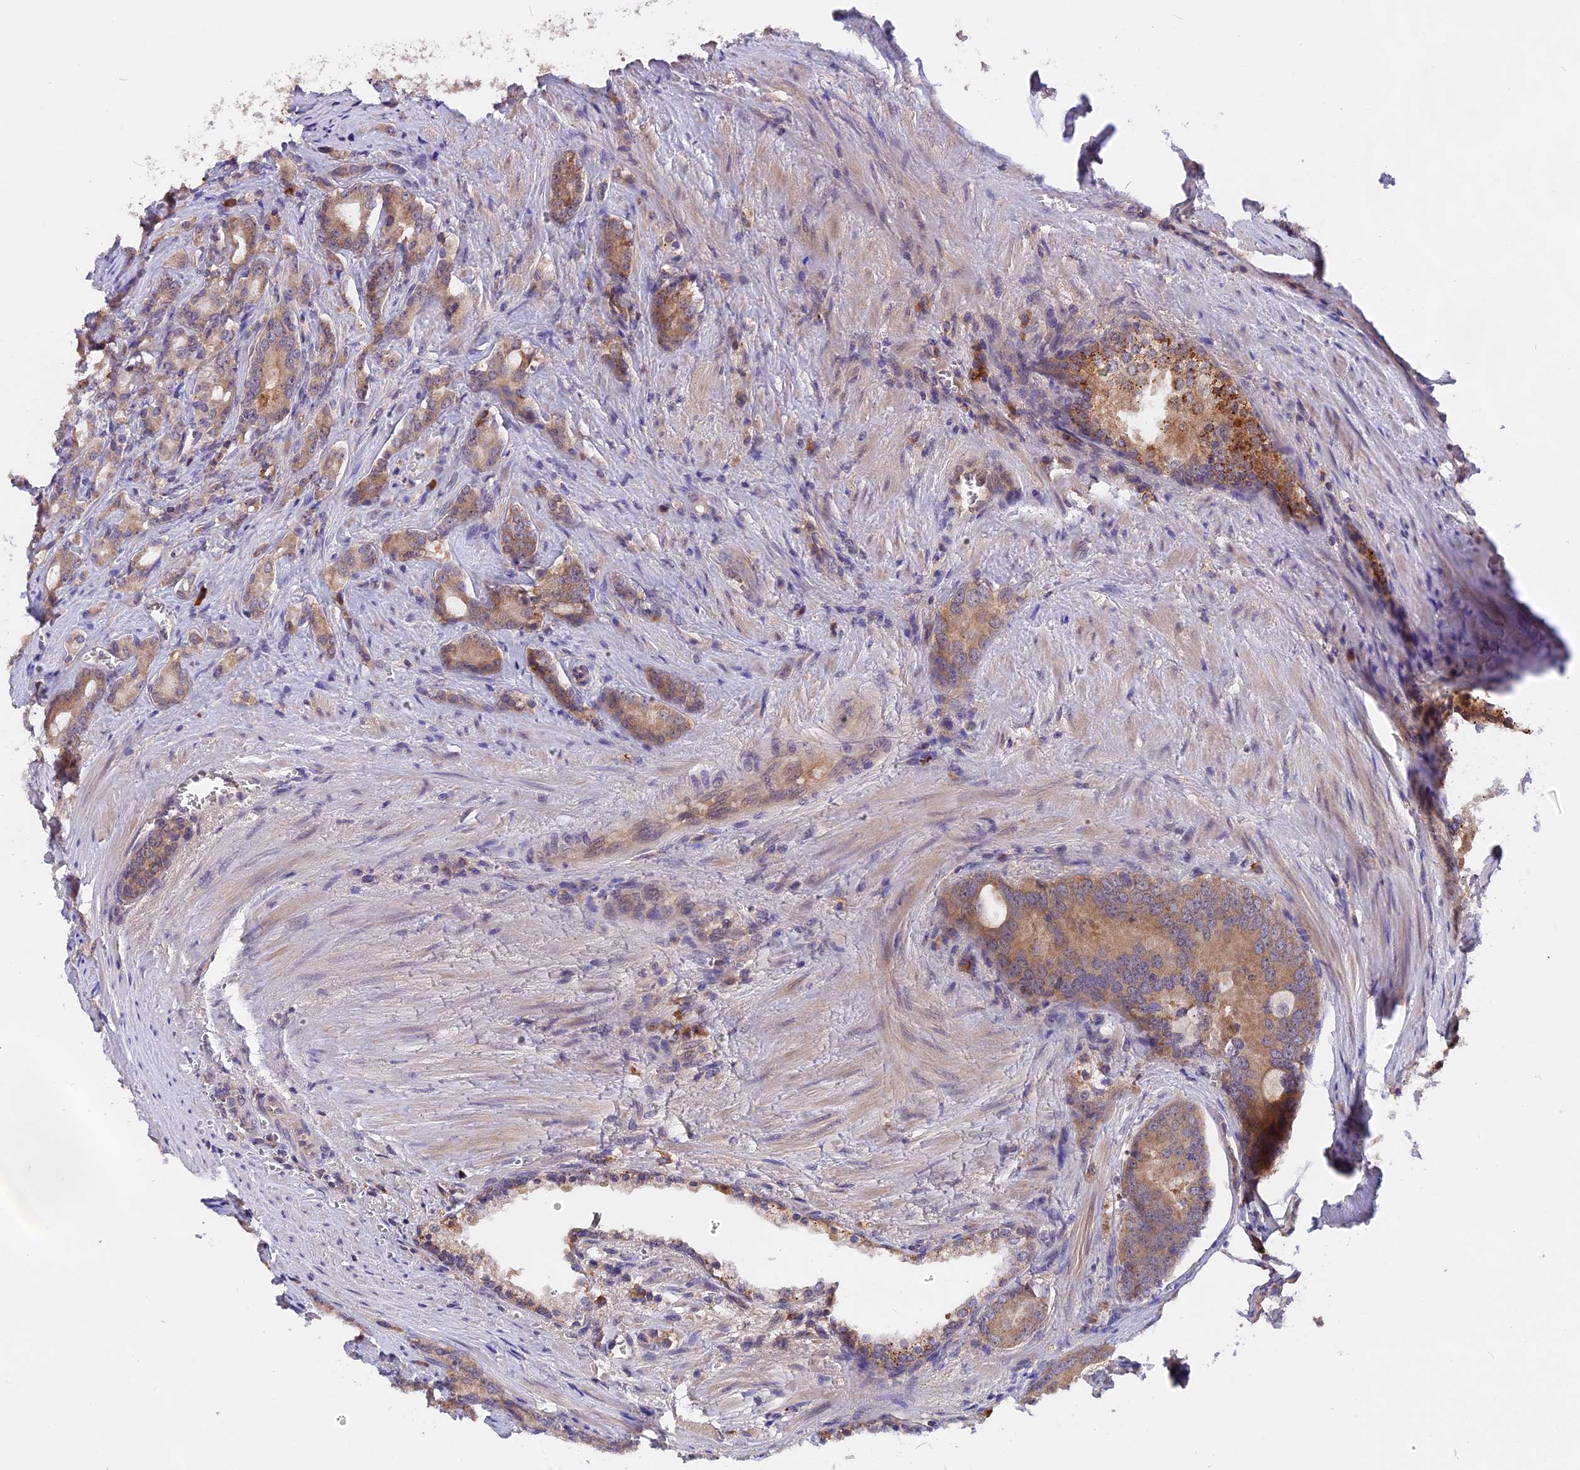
{"staining": {"intensity": "moderate", "quantity": "<25%", "location": "cytoplasmic/membranous"}, "tissue": "prostate cancer", "cell_type": "Tumor cells", "image_type": "cancer", "snomed": [{"axis": "morphology", "description": "Adenocarcinoma, High grade"}, {"axis": "topography", "description": "Prostate"}], "caption": "IHC staining of prostate cancer, which demonstrates low levels of moderate cytoplasmic/membranous positivity in approximately <25% of tumor cells indicating moderate cytoplasmic/membranous protein expression. The staining was performed using DAB (3,3'-diaminobenzidine) (brown) for protein detection and nuclei were counterstained in hematoxylin (blue).", "gene": "MARK4", "patient": {"sex": "male", "age": 72}}